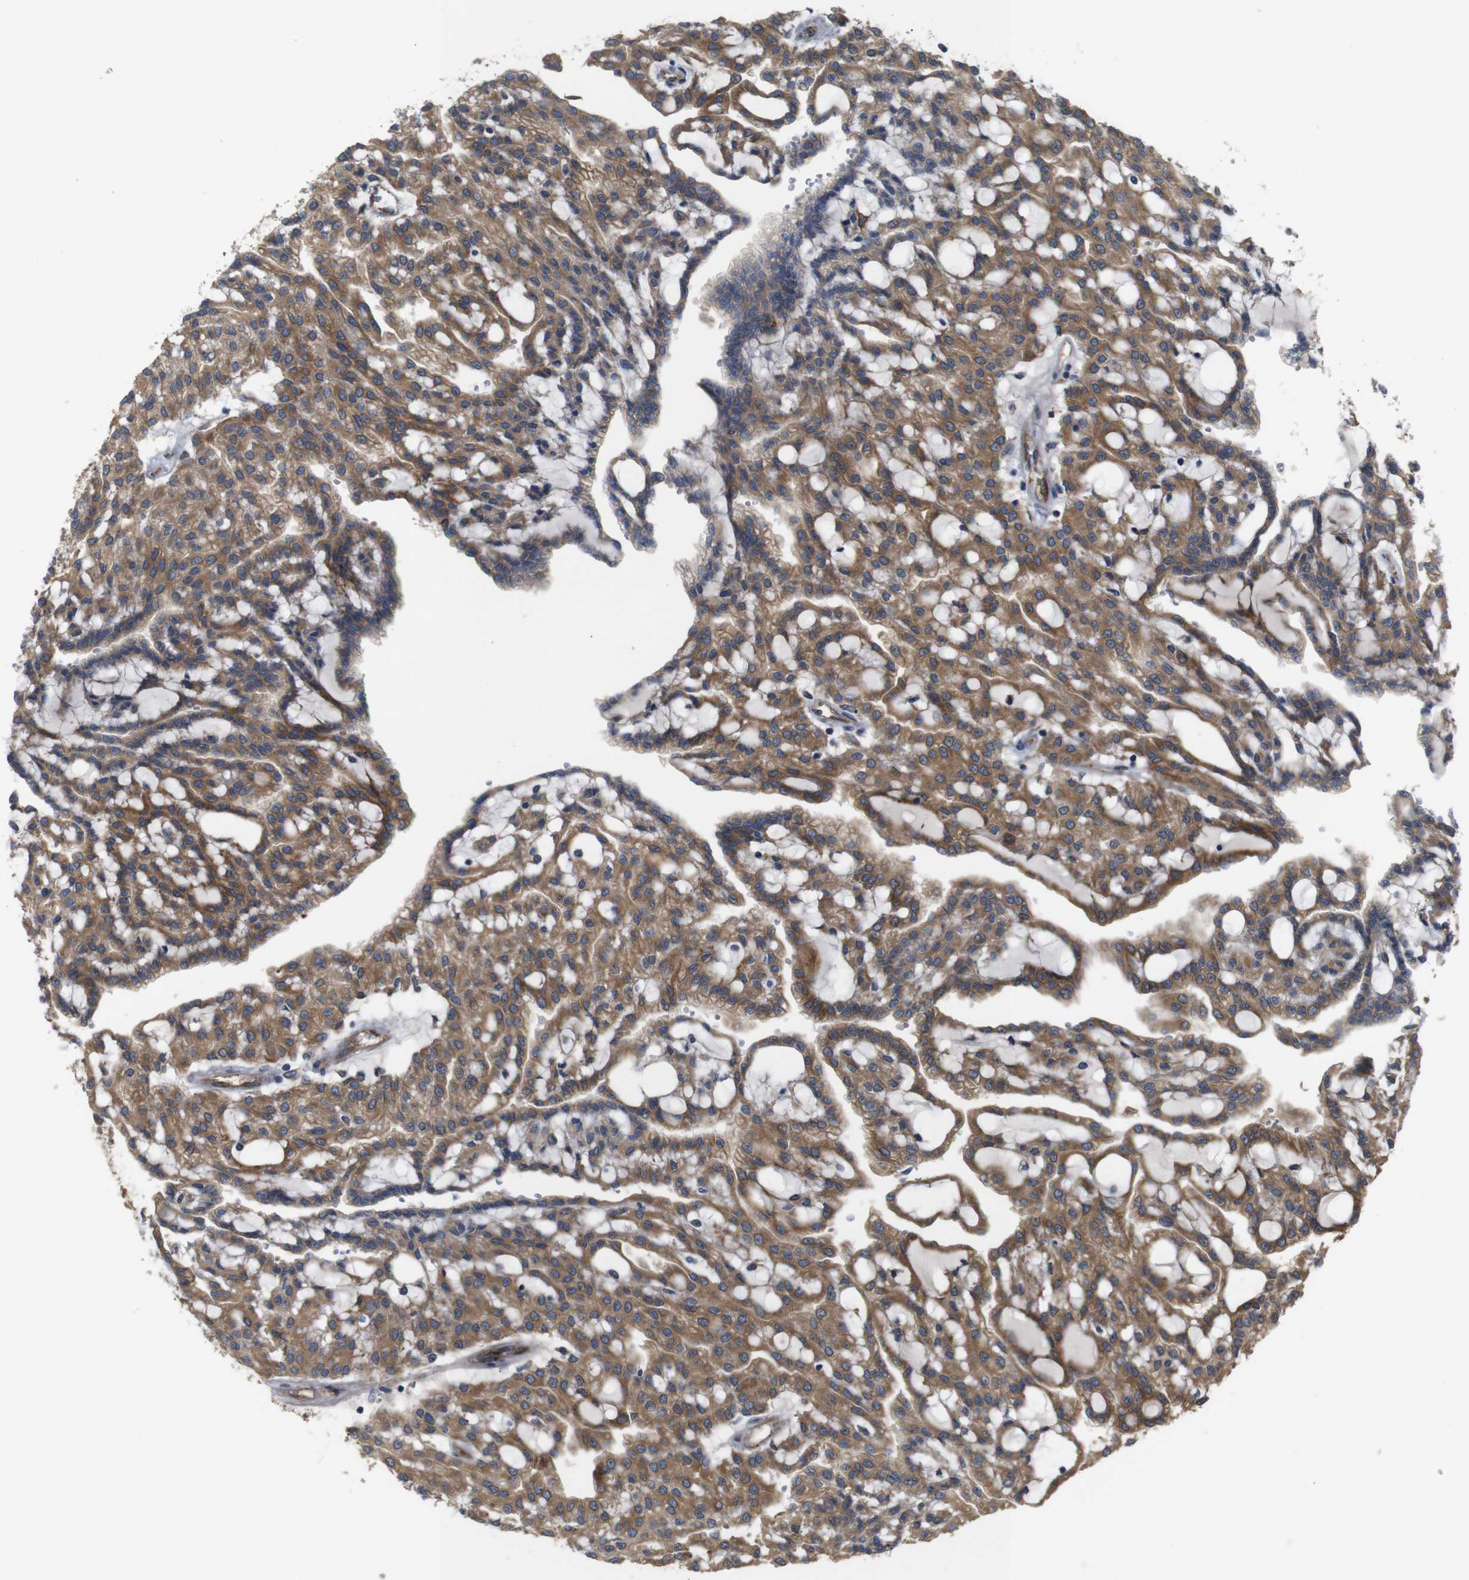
{"staining": {"intensity": "moderate", "quantity": ">75%", "location": "cytoplasmic/membranous"}, "tissue": "renal cancer", "cell_type": "Tumor cells", "image_type": "cancer", "snomed": [{"axis": "morphology", "description": "Adenocarcinoma, NOS"}, {"axis": "topography", "description": "Kidney"}], "caption": "An IHC photomicrograph of tumor tissue is shown. Protein staining in brown highlights moderate cytoplasmic/membranous positivity in renal cancer (adenocarcinoma) within tumor cells.", "gene": "UBE2G2", "patient": {"sex": "male", "age": 63}}